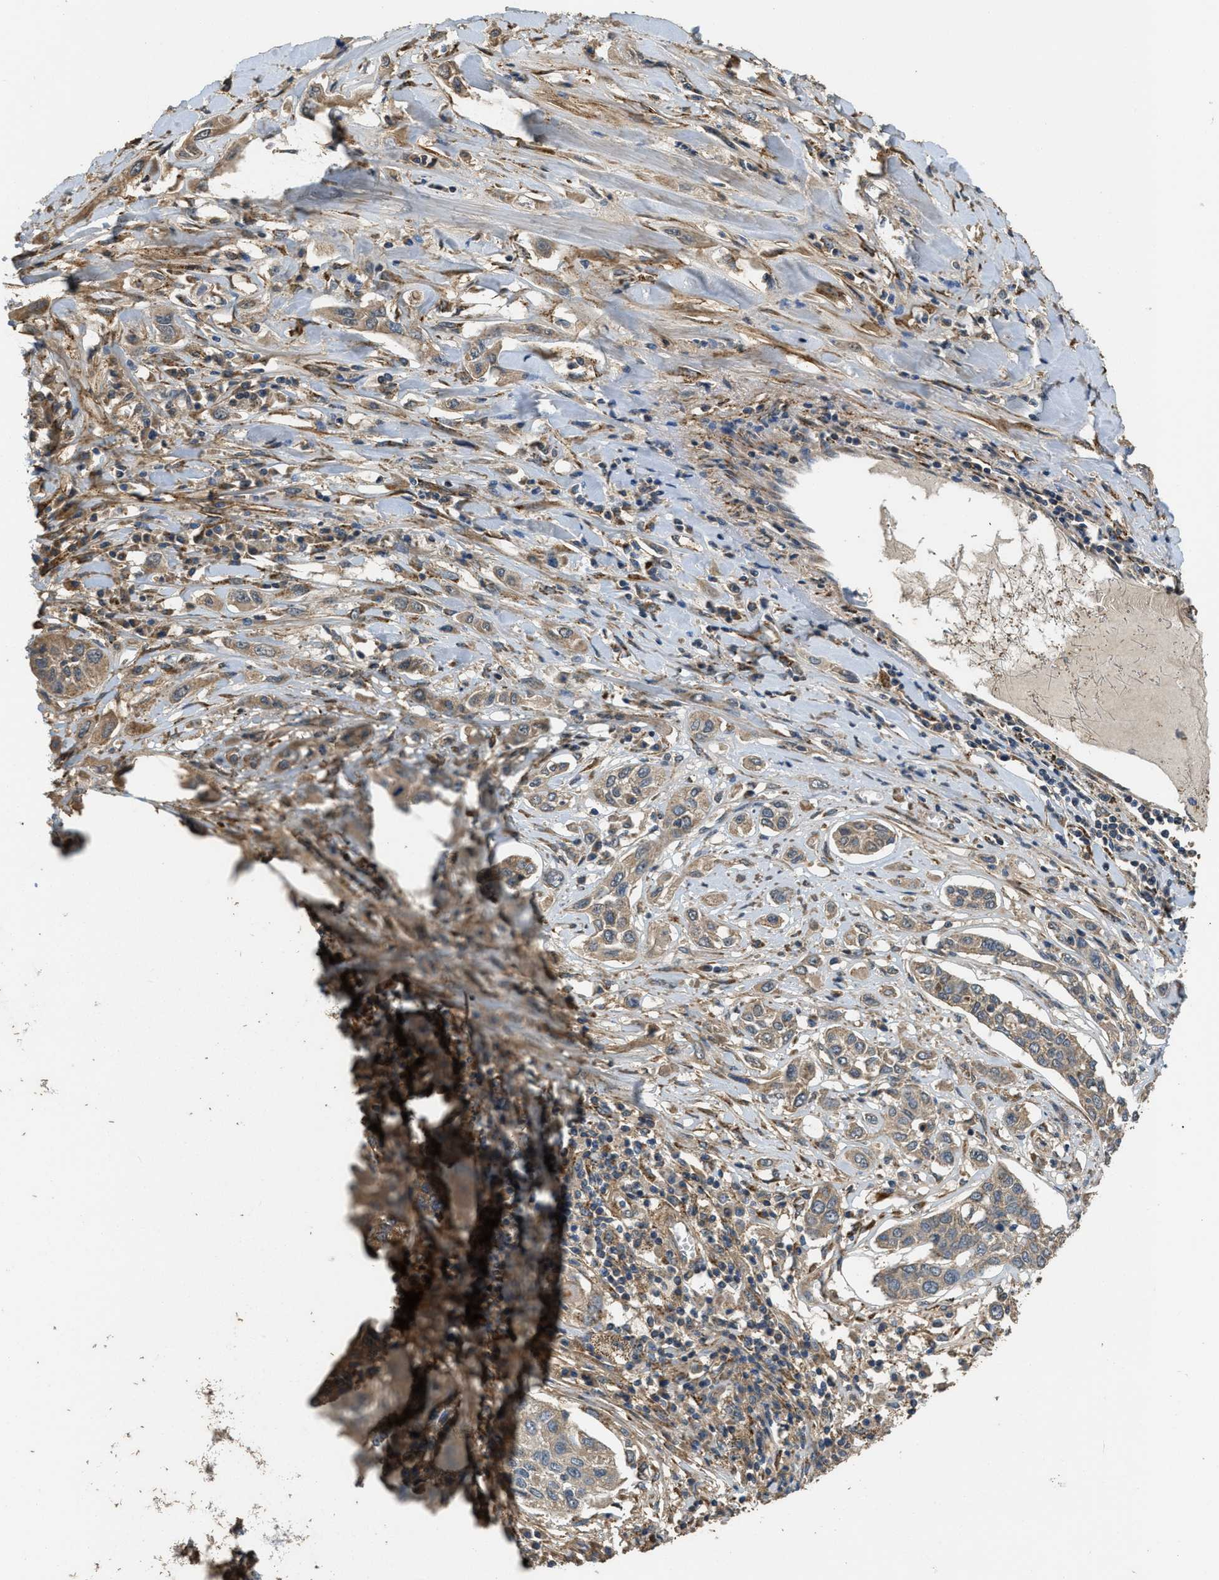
{"staining": {"intensity": "weak", "quantity": ">75%", "location": "cytoplasmic/membranous"}, "tissue": "lung cancer", "cell_type": "Tumor cells", "image_type": "cancer", "snomed": [{"axis": "morphology", "description": "Squamous cell carcinoma, NOS"}, {"axis": "topography", "description": "Lung"}], "caption": "Lung cancer stained for a protein demonstrates weak cytoplasmic/membranous positivity in tumor cells.", "gene": "THBS2", "patient": {"sex": "male", "age": 71}}